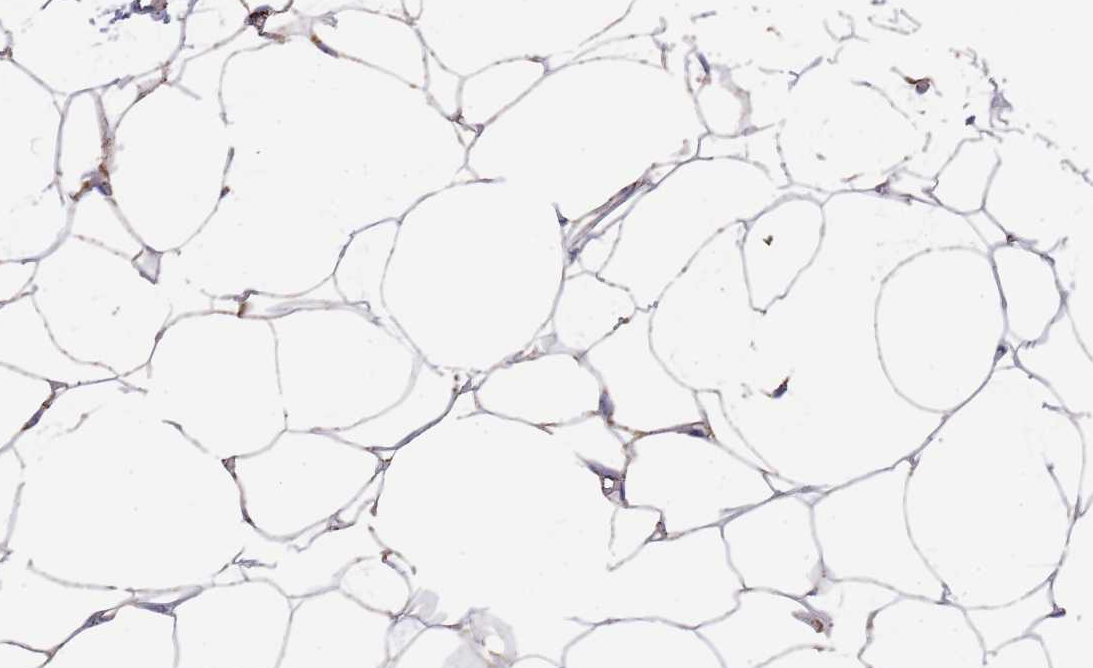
{"staining": {"intensity": "weak", "quantity": "25%-75%", "location": "cytoplasmic/membranous"}, "tissue": "adipose tissue", "cell_type": "Adipocytes", "image_type": "normal", "snomed": [{"axis": "morphology", "description": "Normal tissue, NOS"}, {"axis": "topography", "description": "Breast"}], "caption": "Human adipose tissue stained for a protein (brown) reveals weak cytoplasmic/membranous positive expression in about 25%-75% of adipocytes.", "gene": "PGP", "patient": {"sex": "female", "age": 23}}